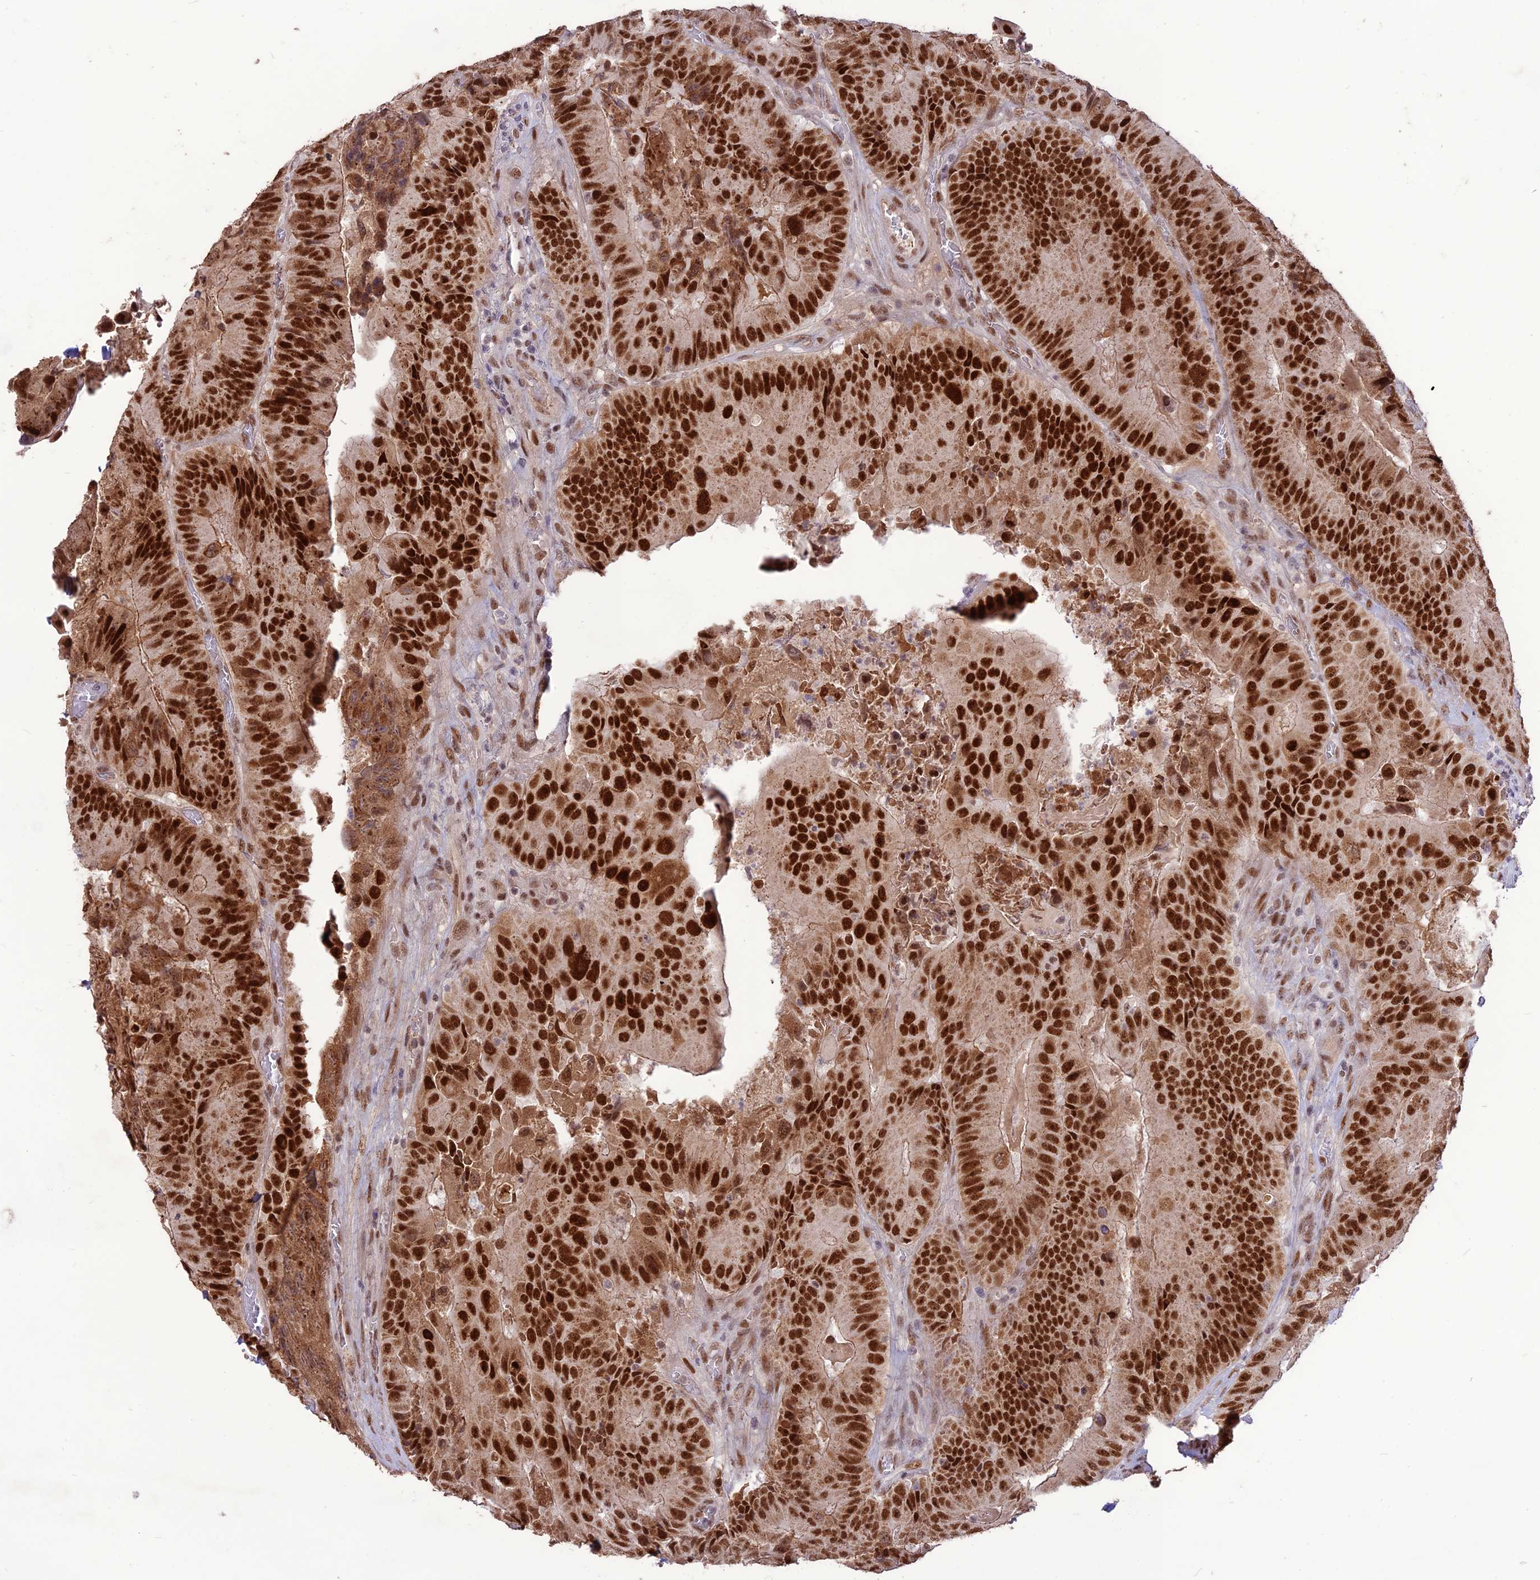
{"staining": {"intensity": "strong", "quantity": ">75%", "location": "nuclear"}, "tissue": "colorectal cancer", "cell_type": "Tumor cells", "image_type": "cancer", "snomed": [{"axis": "morphology", "description": "Adenocarcinoma, NOS"}, {"axis": "topography", "description": "Colon"}], "caption": "Immunohistochemical staining of human colorectal cancer (adenocarcinoma) shows strong nuclear protein positivity in about >75% of tumor cells.", "gene": "DIS3", "patient": {"sex": "female", "age": 86}}